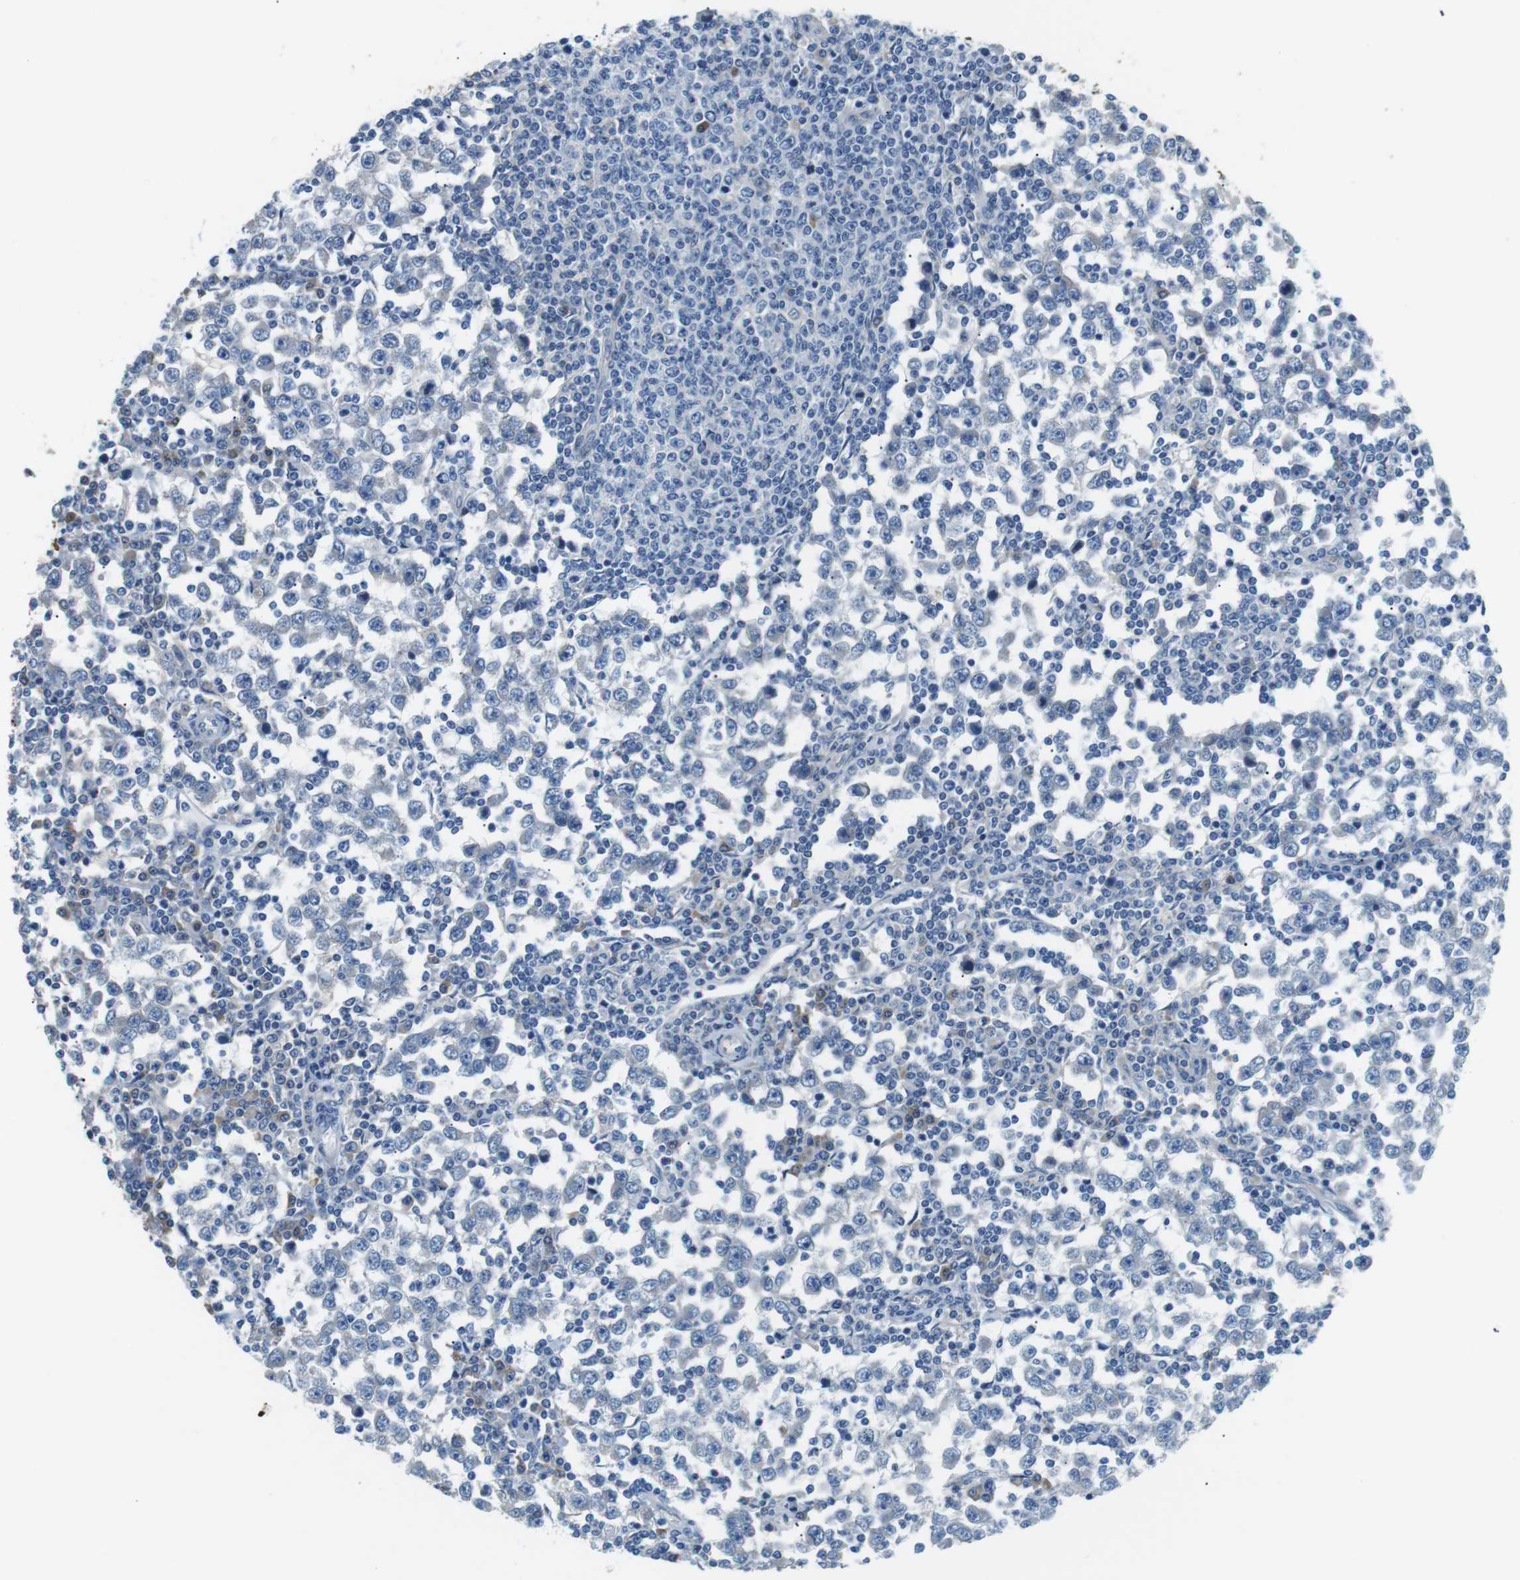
{"staining": {"intensity": "negative", "quantity": "none", "location": "none"}, "tissue": "testis cancer", "cell_type": "Tumor cells", "image_type": "cancer", "snomed": [{"axis": "morphology", "description": "Seminoma, NOS"}, {"axis": "topography", "description": "Testis"}], "caption": "An immunohistochemistry micrograph of testis seminoma is shown. There is no staining in tumor cells of testis seminoma.", "gene": "UNC5CL", "patient": {"sex": "male", "age": 65}}